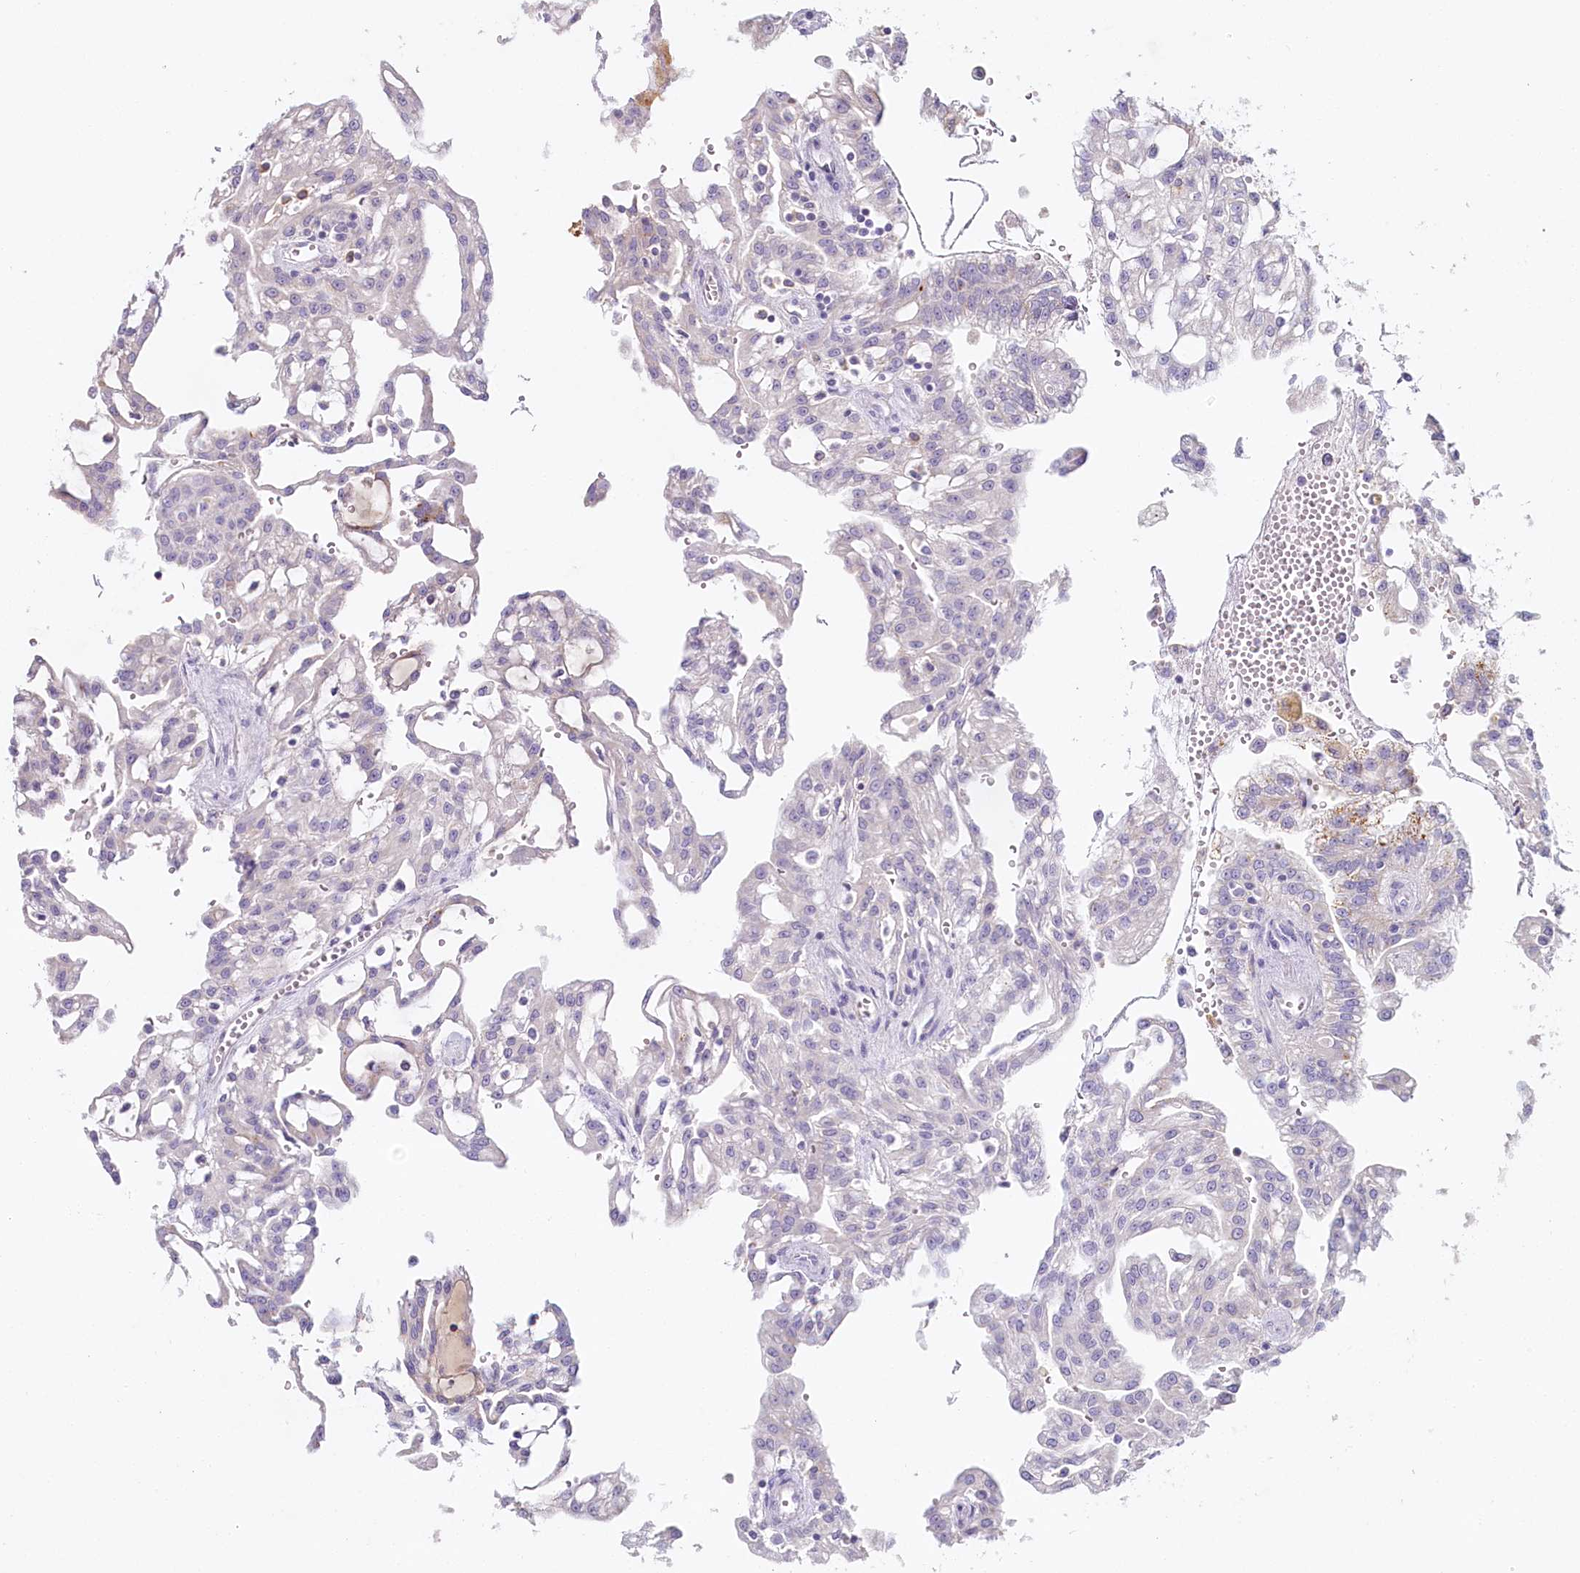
{"staining": {"intensity": "negative", "quantity": "none", "location": "none"}, "tissue": "renal cancer", "cell_type": "Tumor cells", "image_type": "cancer", "snomed": [{"axis": "morphology", "description": "Adenocarcinoma, NOS"}, {"axis": "topography", "description": "Kidney"}], "caption": "Tumor cells show no significant expression in renal cancer. Nuclei are stained in blue.", "gene": "HPD", "patient": {"sex": "male", "age": 63}}